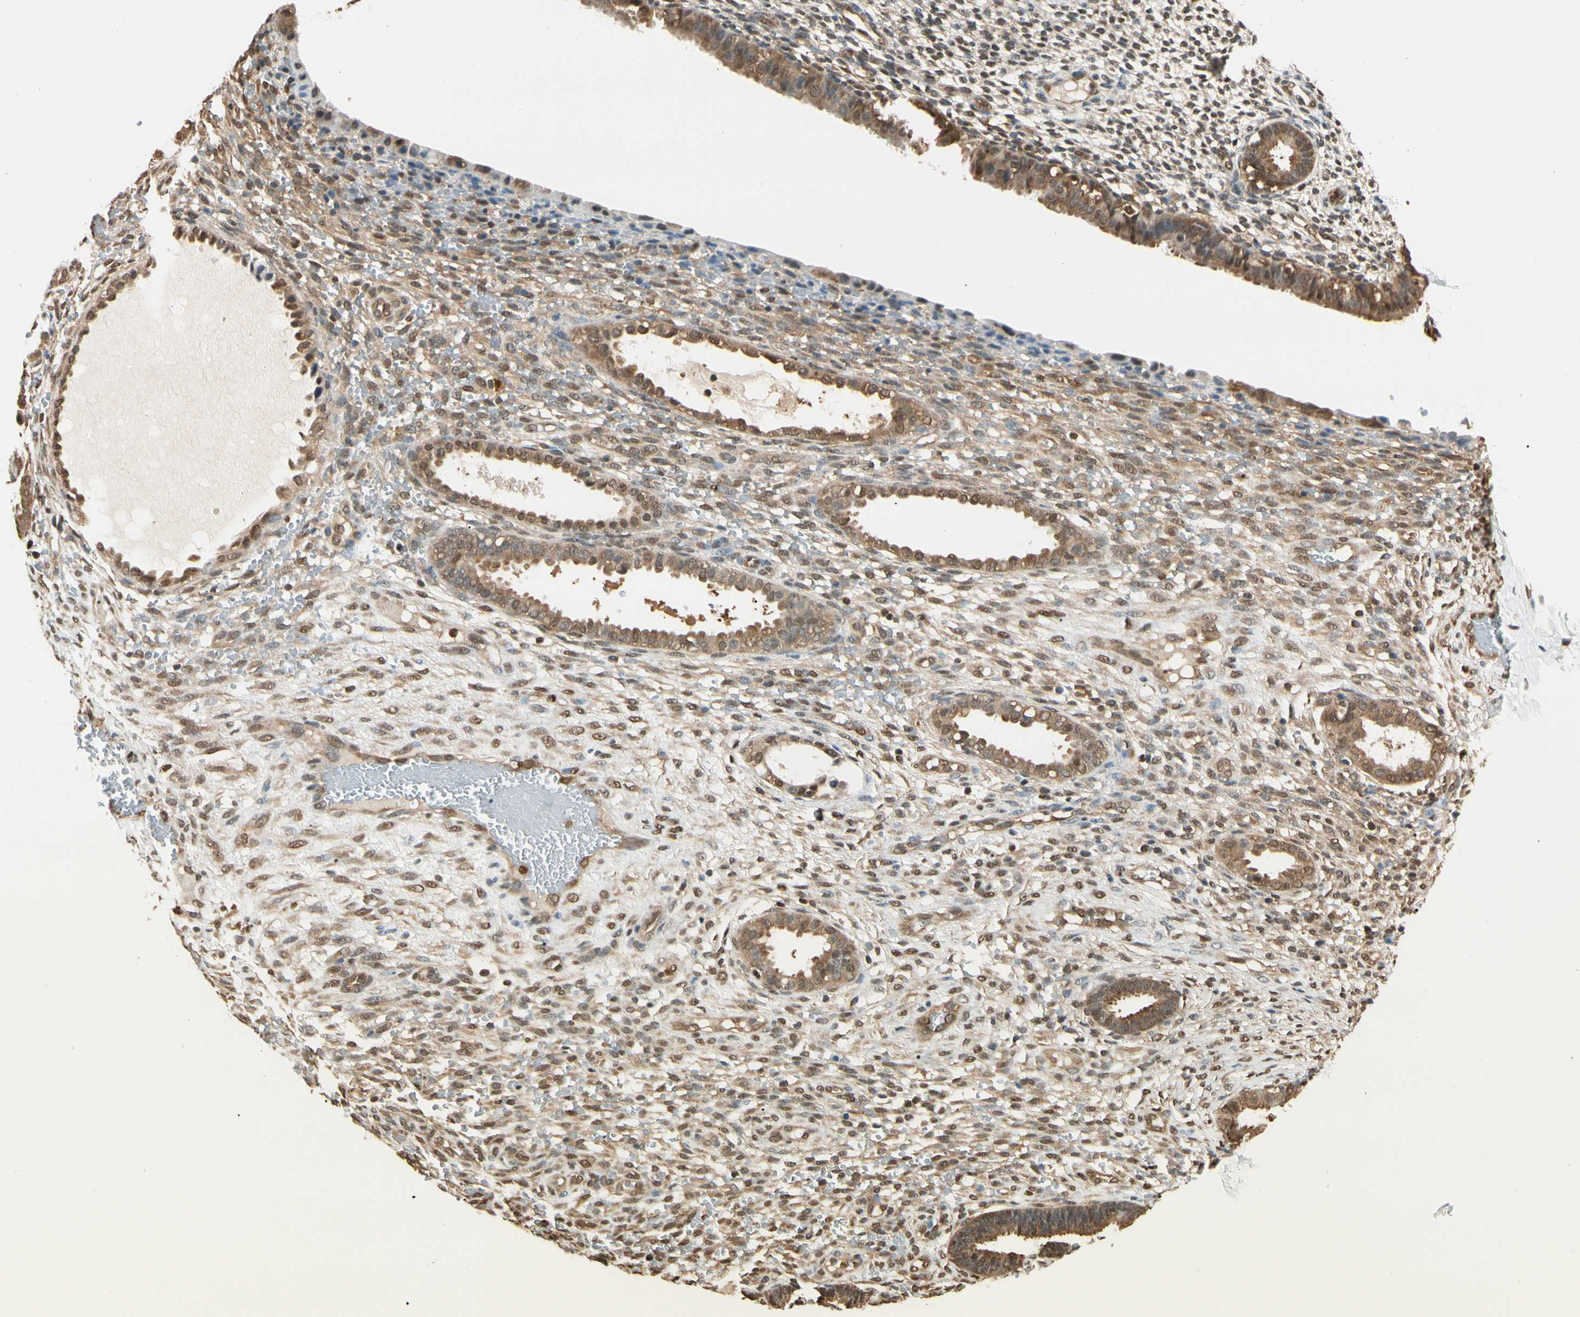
{"staining": {"intensity": "moderate", "quantity": ">75%", "location": "cytoplasmic/membranous,nuclear"}, "tissue": "endometrium", "cell_type": "Cells in endometrial stroma", "image_type": "normal", "snomed": [{"axis": "morphology", "description": "Normal tissue, NOS"}, {"axis": "topography", "description": "Endometrium"}], "caption": "Immunohistochemistry of normal human endometrium demonstrates medium levels of moderate cytoplasmic/membranous,nuclear expression in approximately >75% of cells in endometrial stroma.", "gene": "PNCK", "patient": {"sex": "female", "age": 61}}